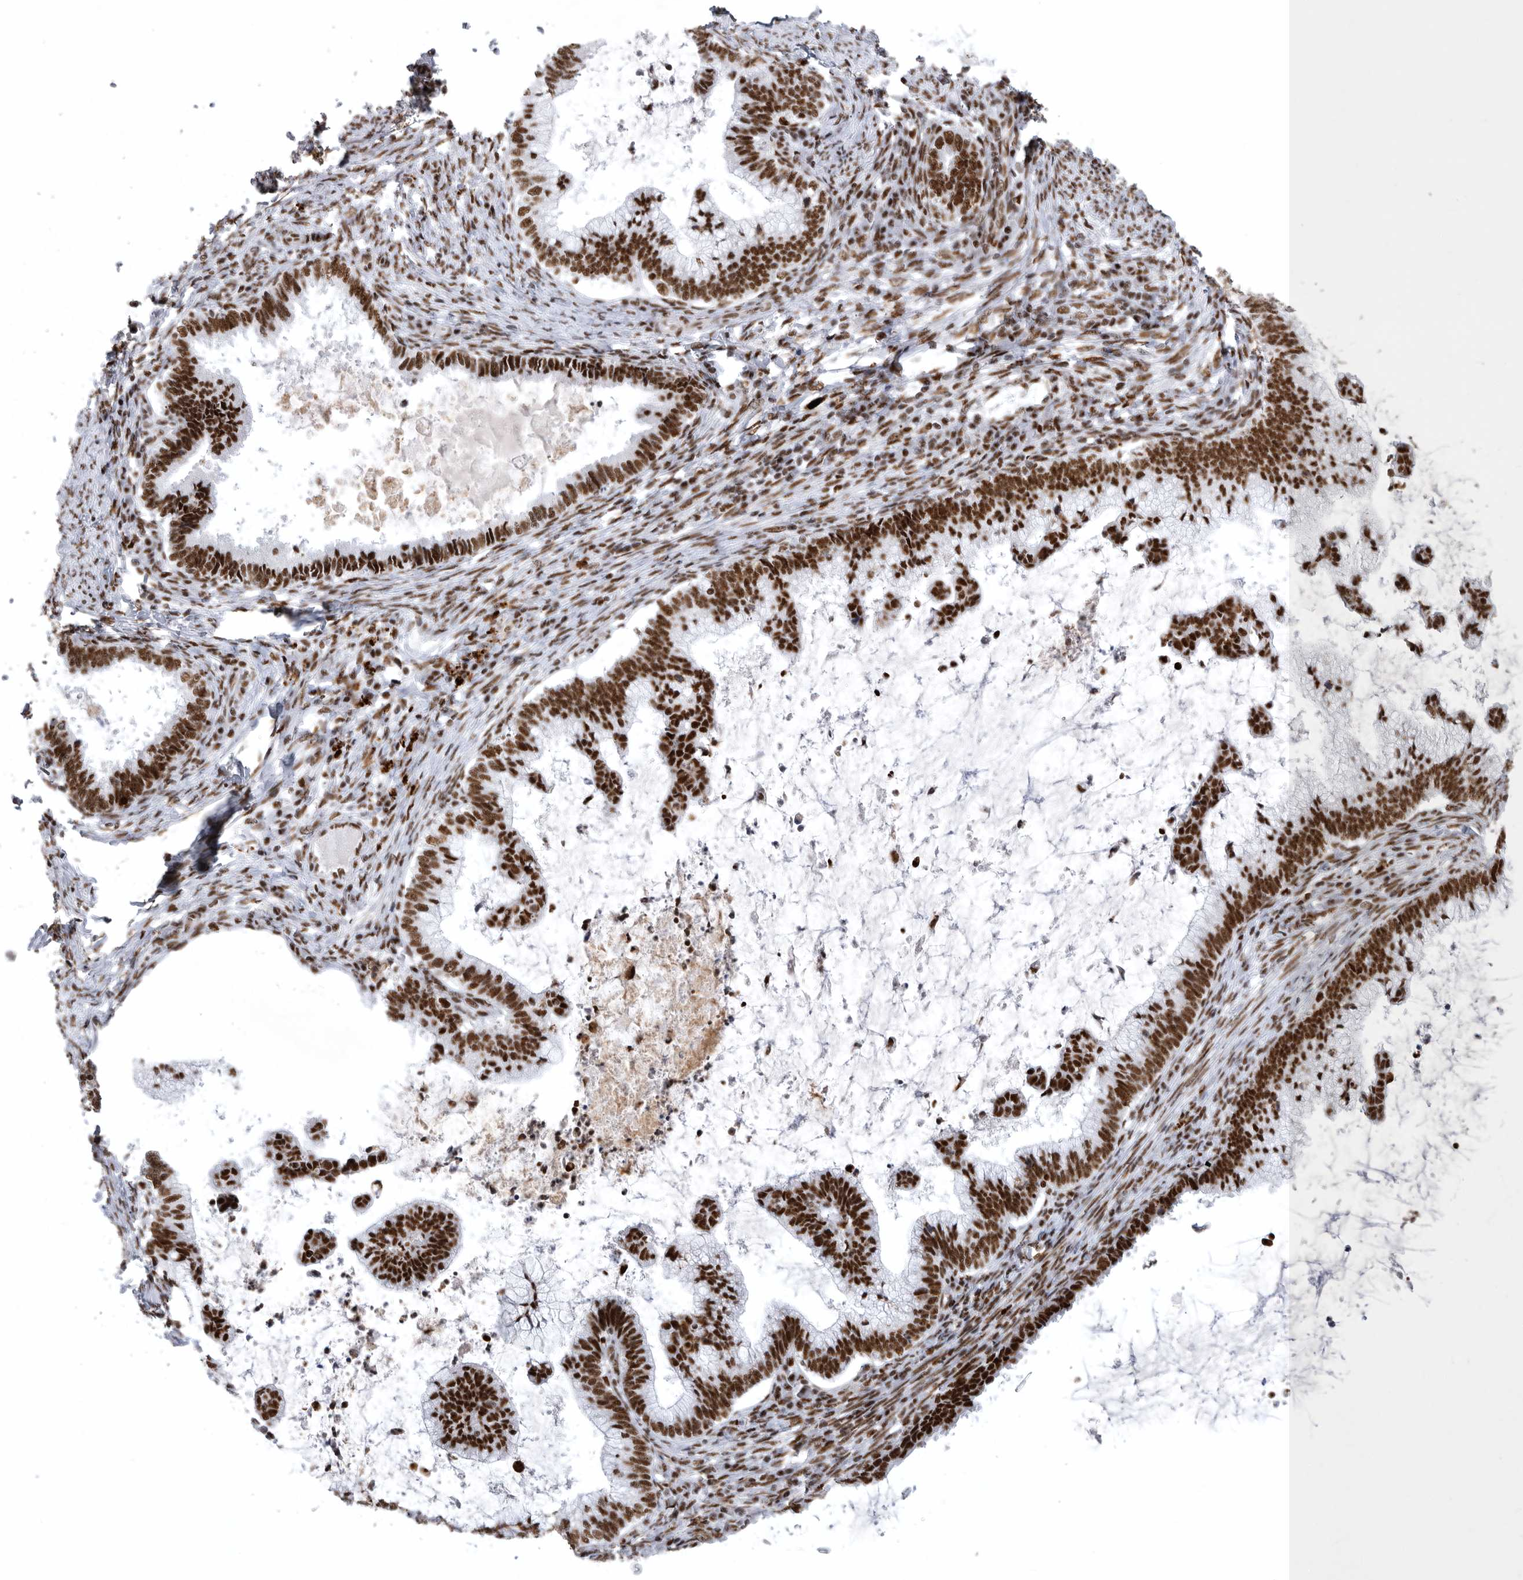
{"staining": {"intensity": "strong", "quantity": ">75%", "location": "nuclear"}, "tissue": "cervical cancer", "cell_type": "Tumor cells", "image_type": "cancer", "snomed": [{"axis": "morphology", "description": "Adenocarcinoma, NOS"}, {"axis": "topography", "description": "Cervix"}], "caption": "This is an image of IHC staining of adenocarcinoma (cervical), which shows strong expression in the nuclear of tumor cells.", "gene": "BCLAF1", "patient": {"sex": "female", "age": 36}}